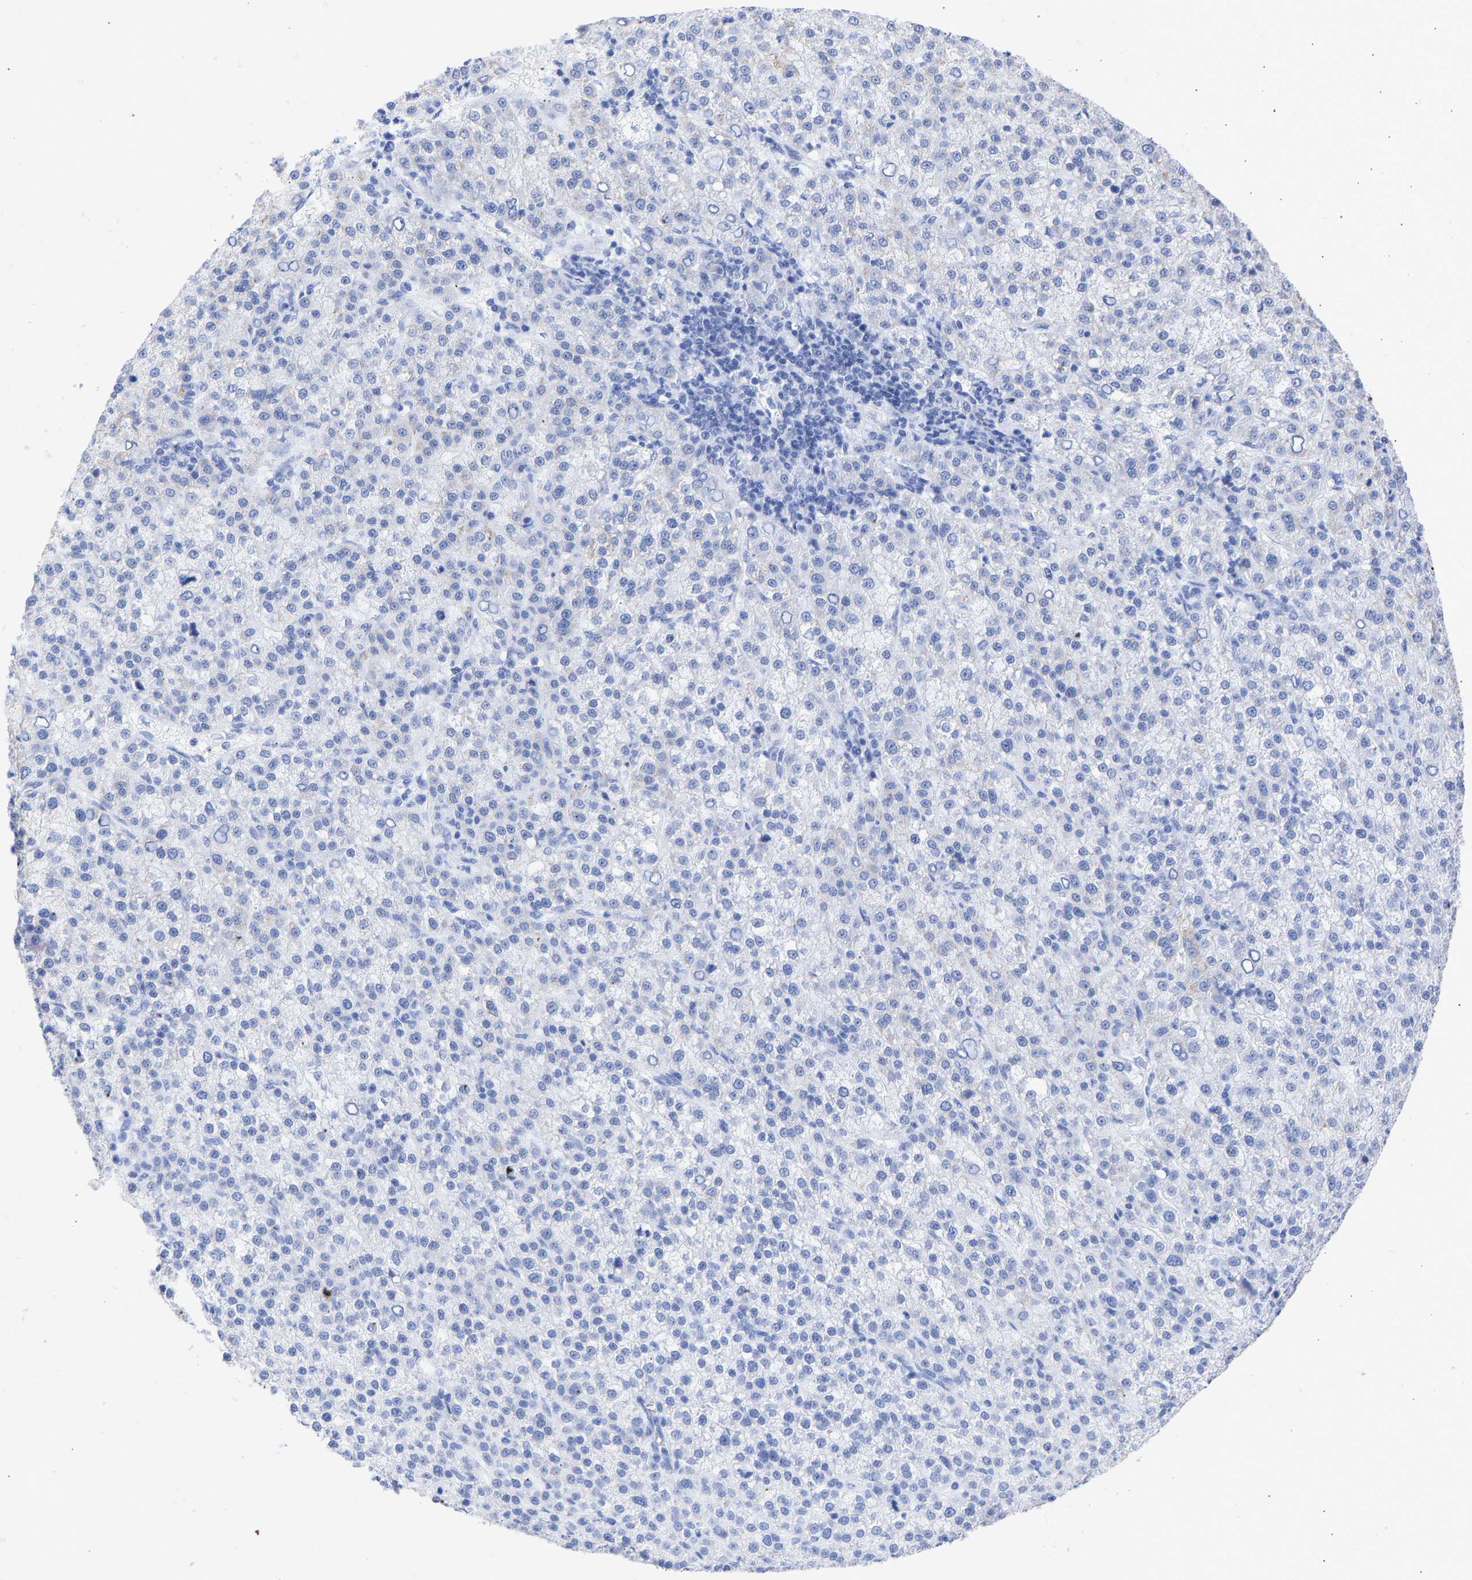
{"staining": {"intensity": "negative", "quantity": "none", "location": "none"}, "tissue": "liver cancer", "cell_type": "Tumor cells", "image_type": "cancer", "snomed": [{"axis": "morphology", "description": "Carcinoma, Hepatocellular, NOS"}, {"axis": "topography", "description": "Liver"}], "caption": "There is no significant positivity in tumor cells of liver hepatocellular carcinoma.", "gene": "KRT1", "patient": {"sex": "female", "age": 58}}